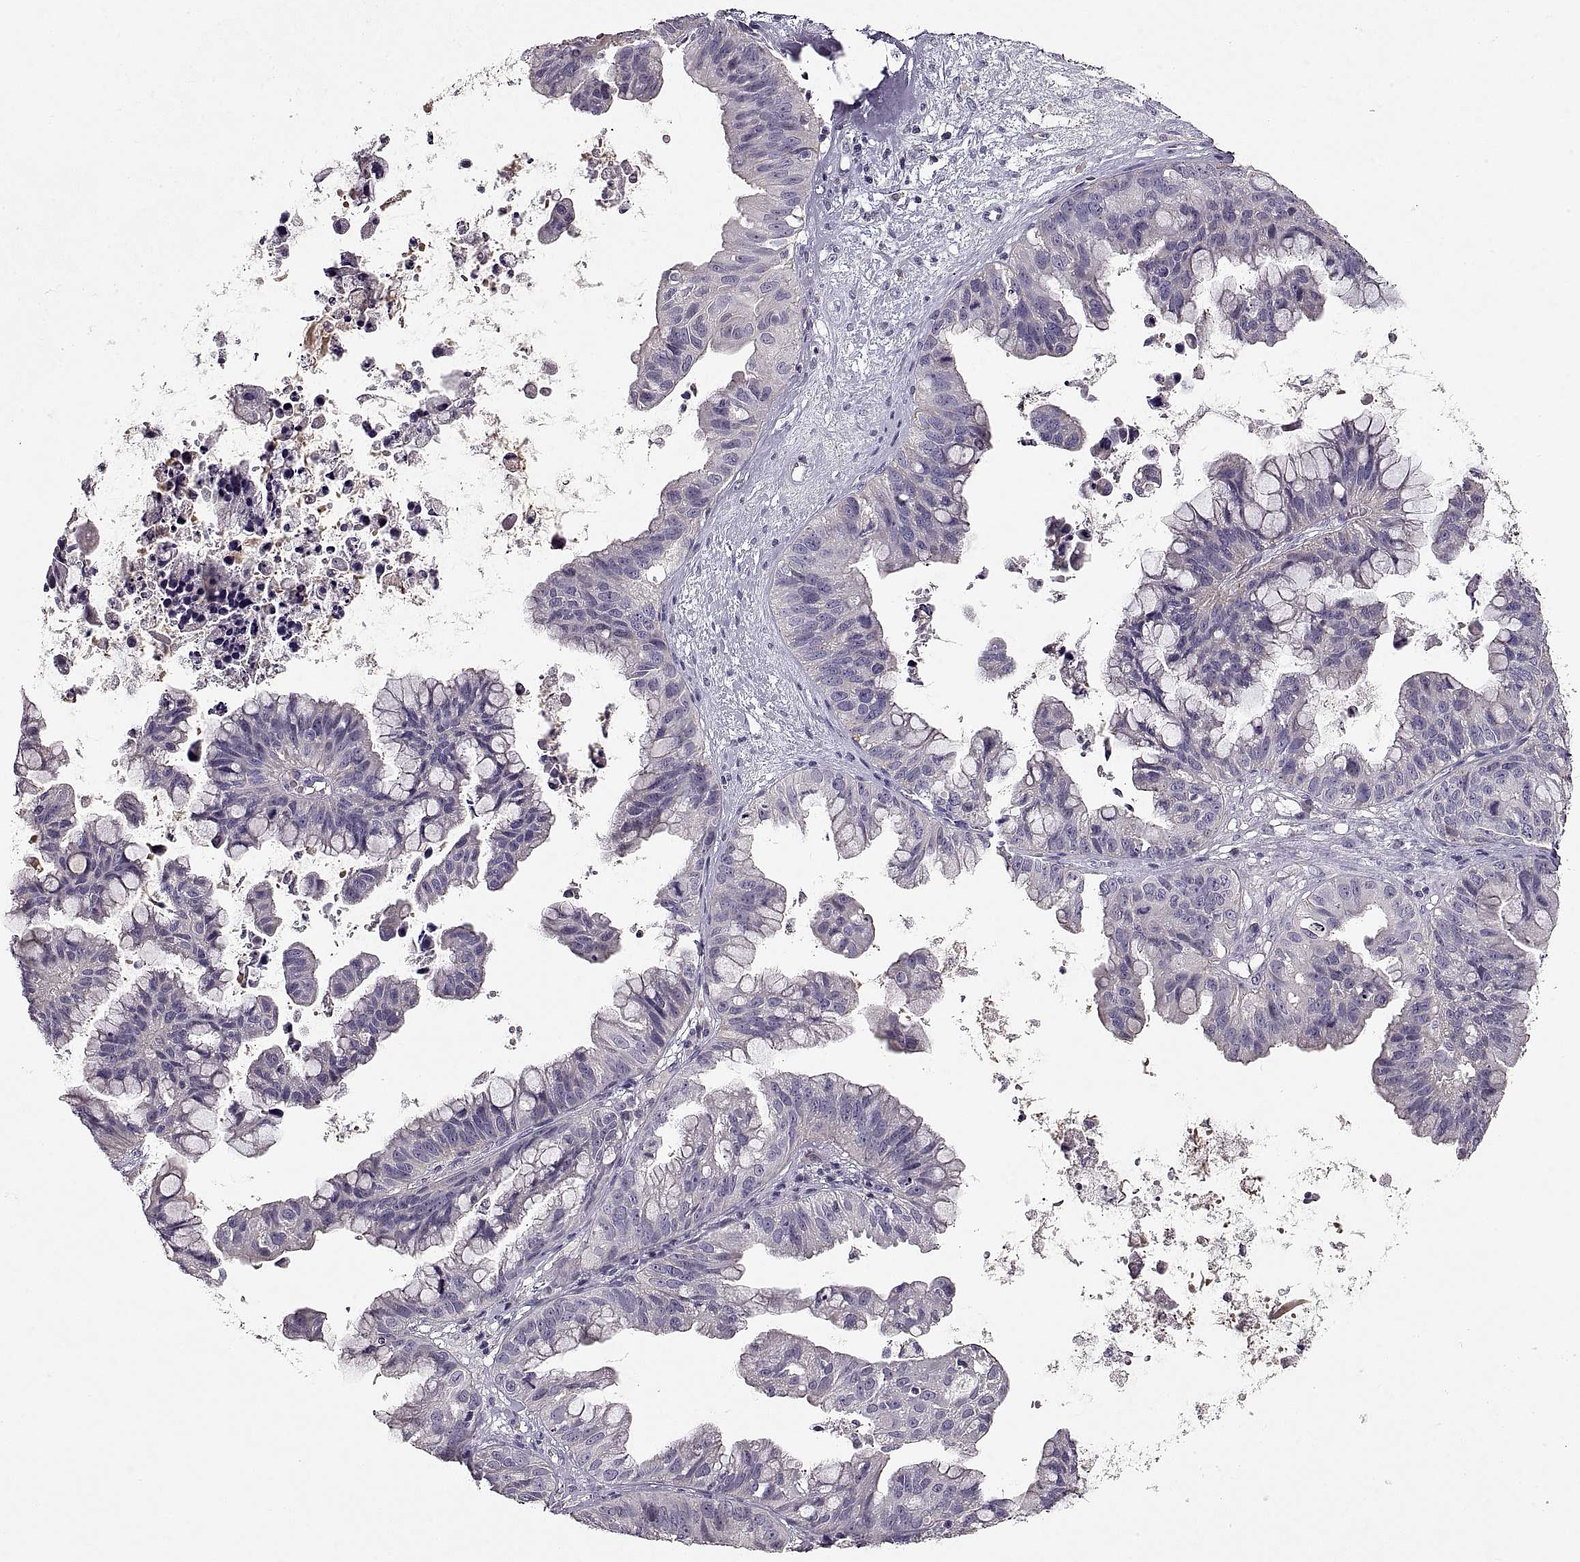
{"staining": {"intensity": "negative", "quantity": "none", "location": "none"}, "tissue": "ovarian cancer", "cell_type": "Tumor cells", "image_type": "cancer", "snomed": [{"axis": "morphology", "description": "Cystadenocarcinoma, mucinous, NOS"}, {"axis": "topography", "description": "Ovary"}], "caption": "A high-resolution histopathology image shows IHC staining of mucinous cystadenocarcinoma (ovarian), which displays no significant positivity in tumor cells.", "gene": "ADAM11", "patient": {"sex": "female", "age": 76}}